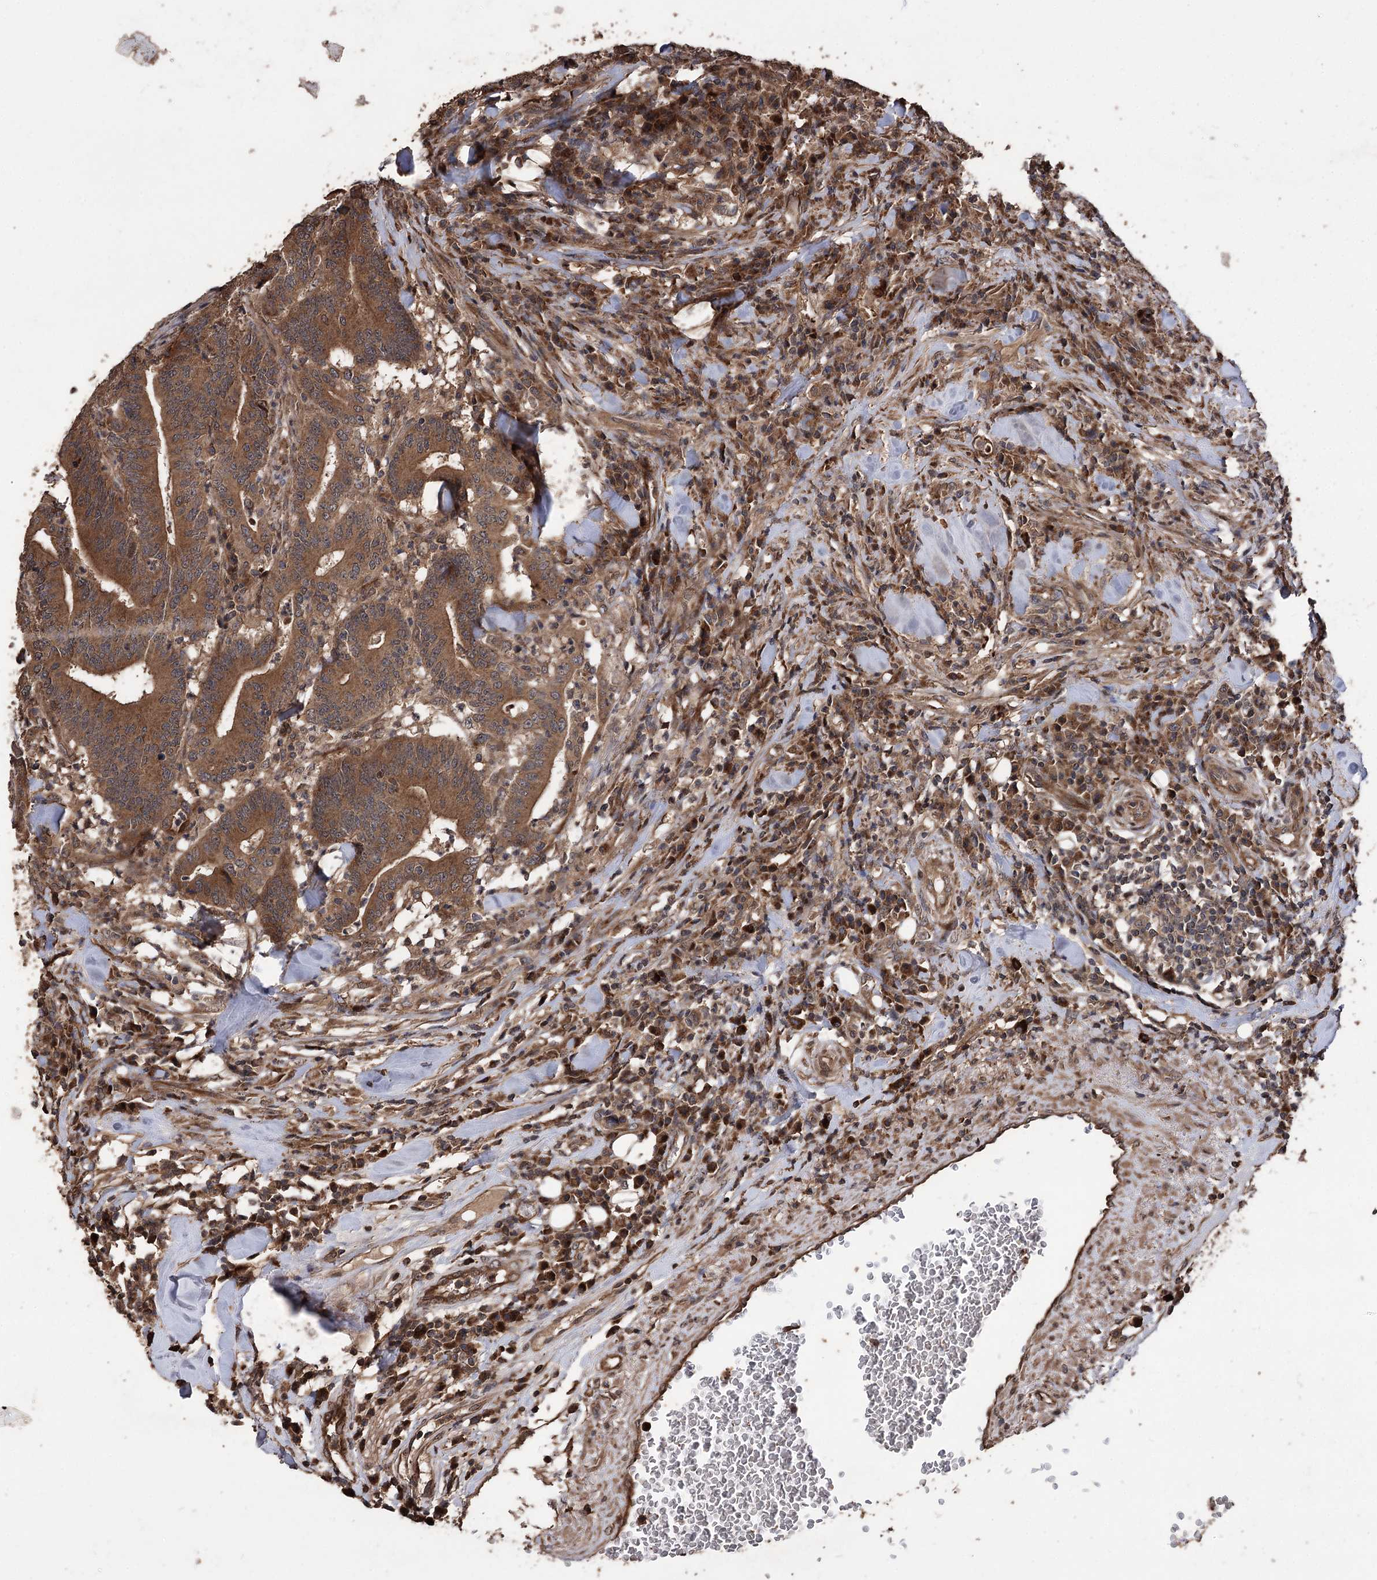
{"staining": {"intensity": "moderate", "quantity": ">75%", "location": "cytoplasmic/membranous"}, "tissue": "colorectal cancer", "cell_type": "Tumor cells", "image_type": "cancer", "snomed": [{"axis": "morphology", "description": "Adenocarcinoma, NOS"}, {"axis": "topography", "description": "Colon"}], "caption": "An immunohistochemistry image of tumor tissue is shown. Protein staining in brown labels moderate cytoplasmic/membranous positivity in colorectal adenocarcinoma within tumor cells.", "gene": "RASSF3", "patient": {"sex": "female", "age": 66}}